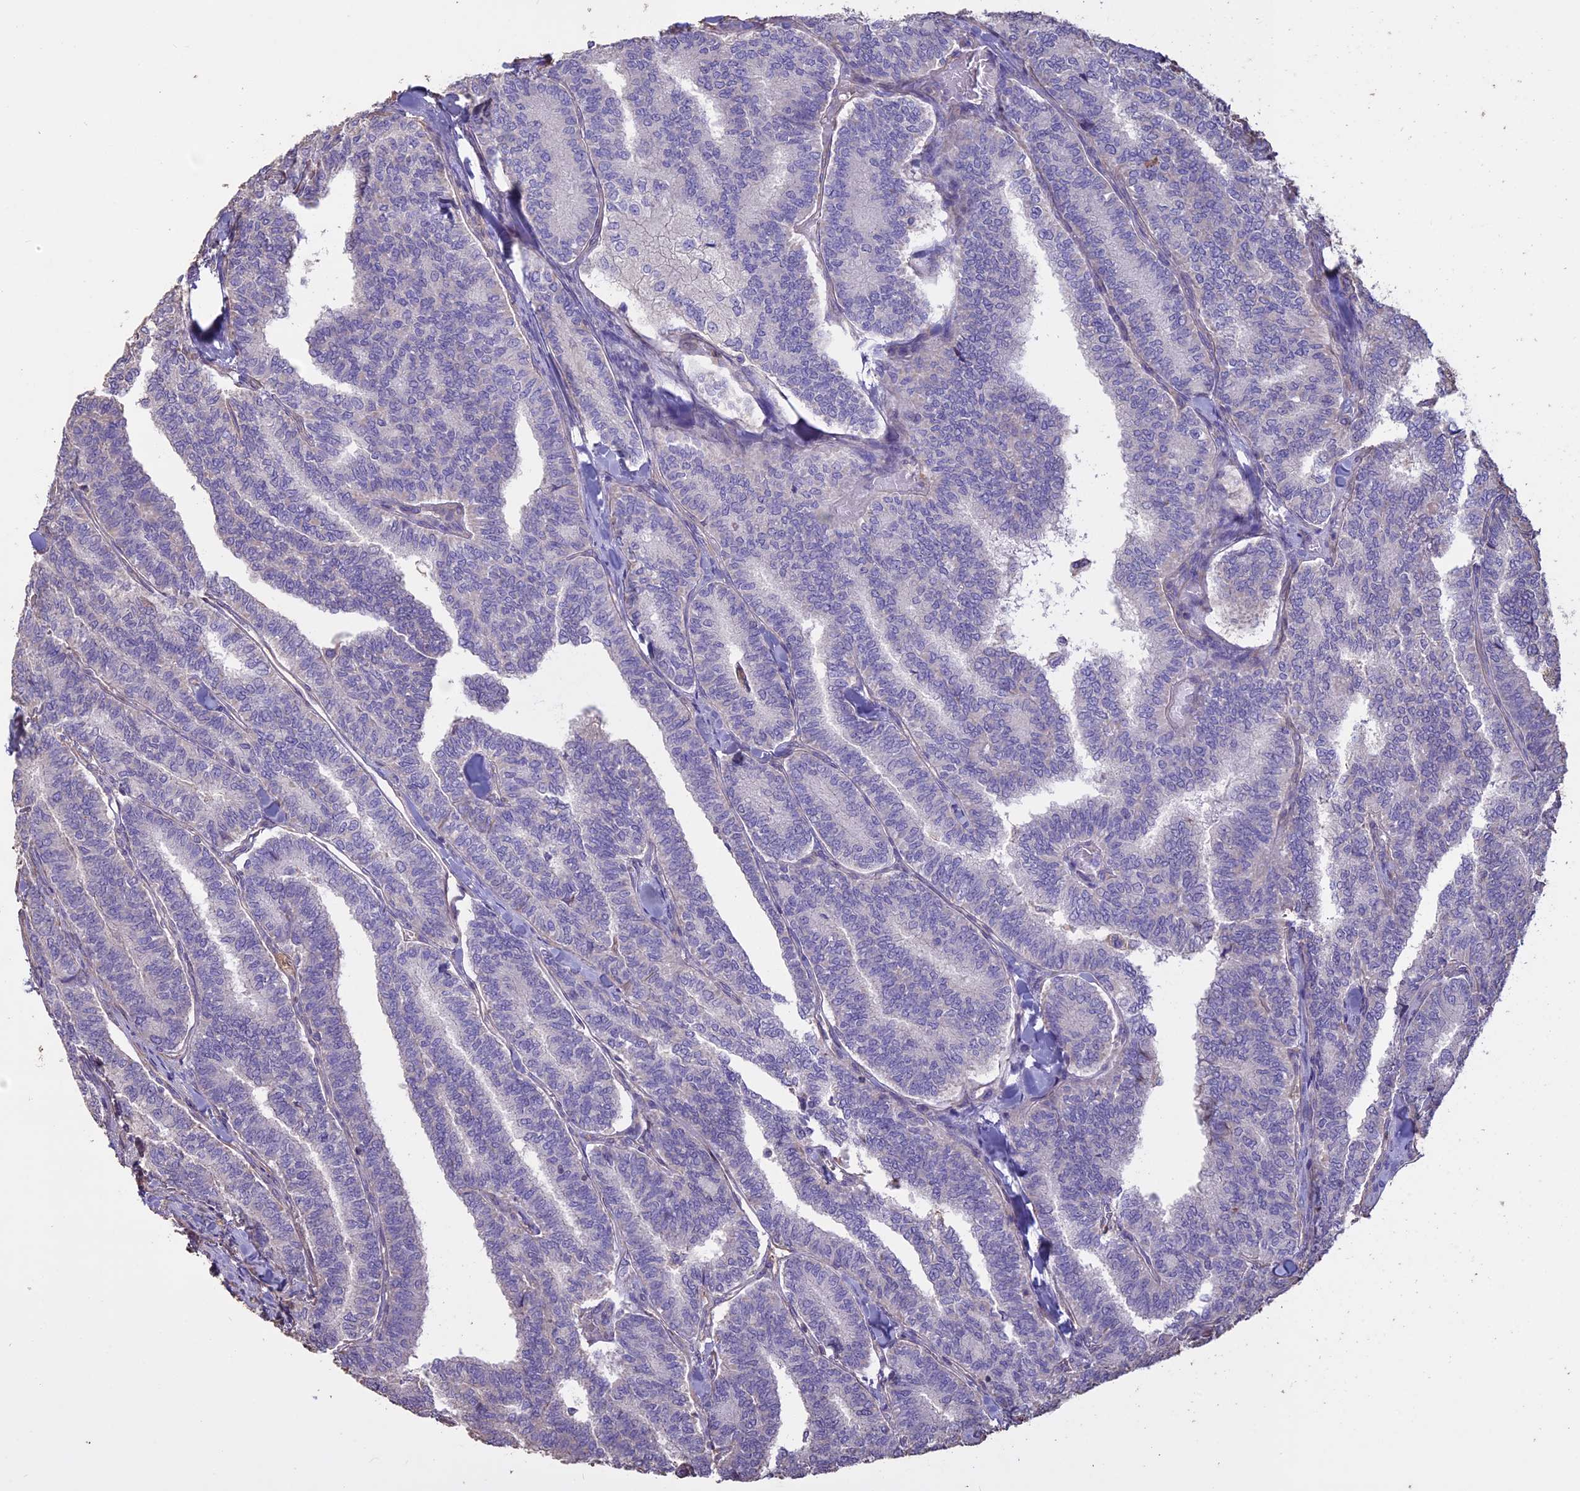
{"staining": {"intensity": "negative", "quantity": "none", "location": "none"}, "tissue": "thyroid cancer", "cell_type": "Tumor cells", "image_type": "cancer", "snomed": [{"axis": "morphology", "description": "Papillary adenocarcinoma, NOS"}, {"axis": "topography", "description": "Thyroid gland"}], "caption": "This is an immunohistochemistry image of human thyroid cancer (papillary adenocarcinoma). There is no staining in tumor cells.", "gene": "CCDC148", "patient": {"sex": "female", "age": 35}}